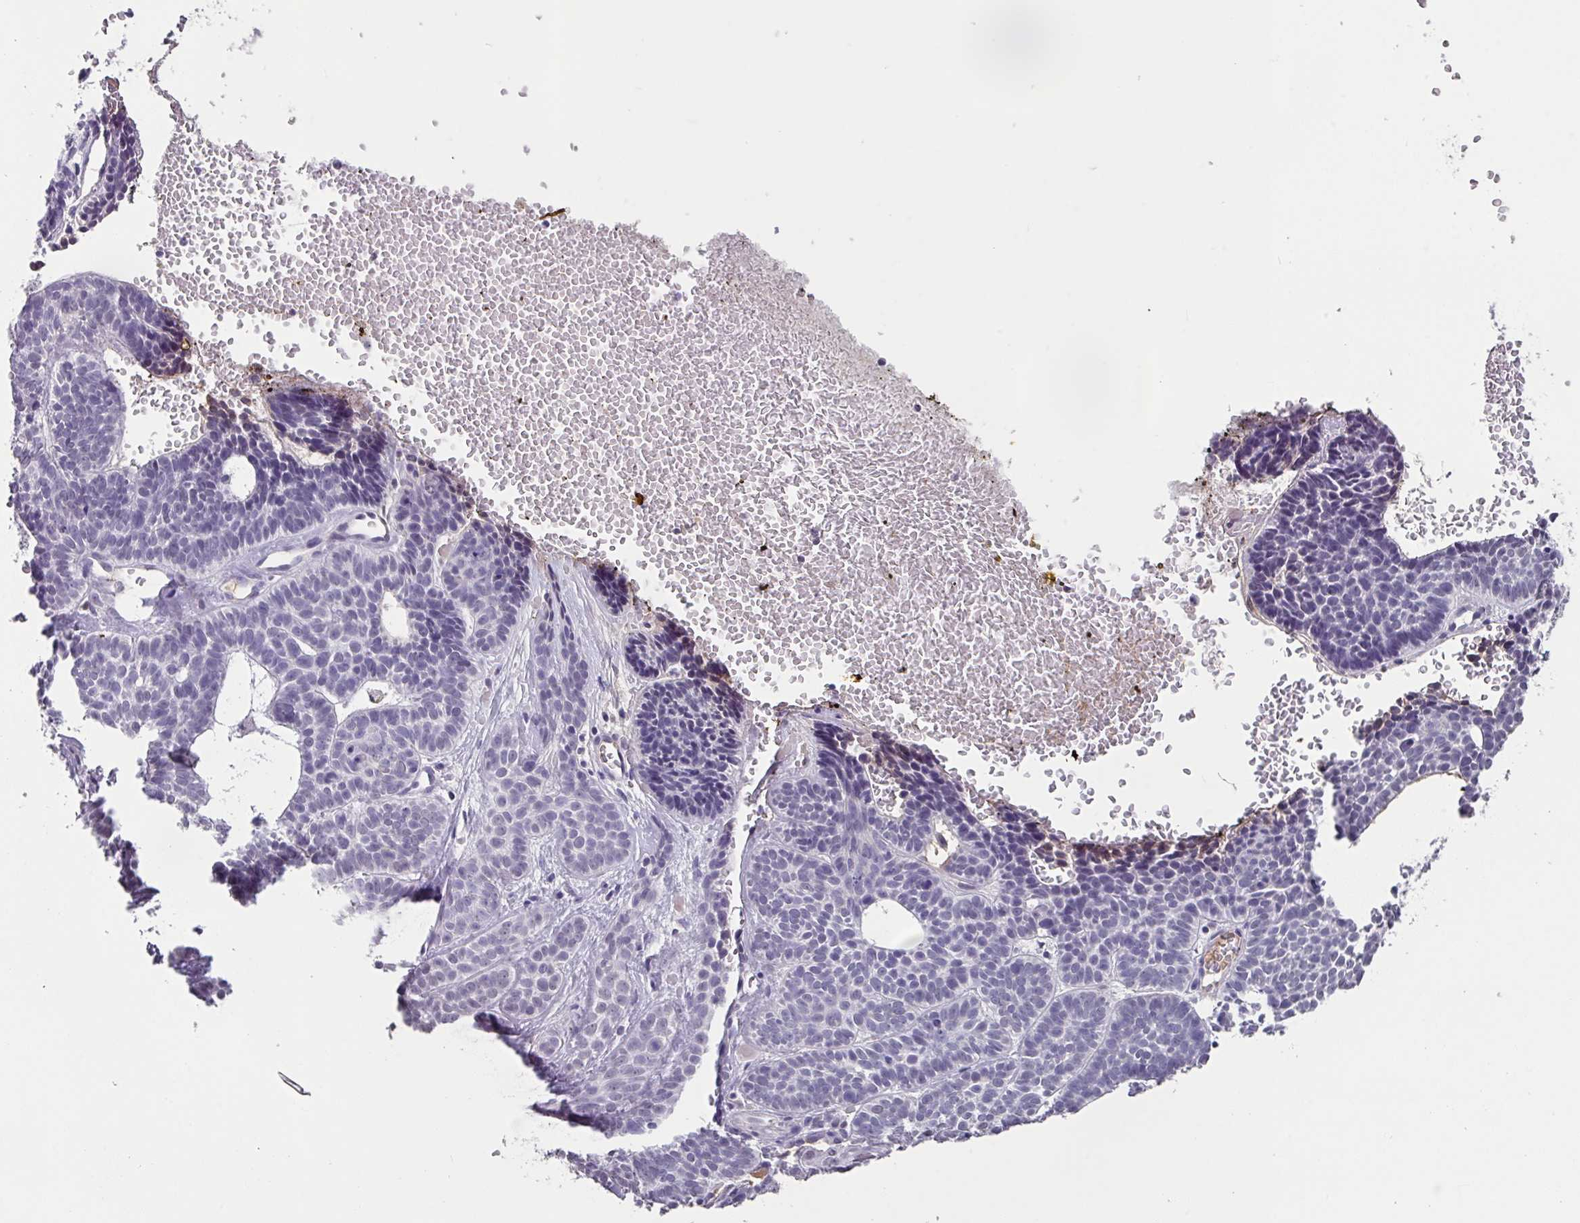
{"staining": {"intensity": "negative", "quantity": "none", "location": "none"}, "tissue": "skin cancer", "cell_type": "Tumor cells", "image_type": "cancer", "snomed": [{"axis": "morphology", "description": "Basal cell carcinoma"}, {"axis": "topography", "description": "Skin"}], "caption": "Human skin cancer stained for a protein using immunohistochemistry exhibits no positivity in tumor cells.", "gene": "C1QB", "patient": {"sex": "male", "age": 85}}